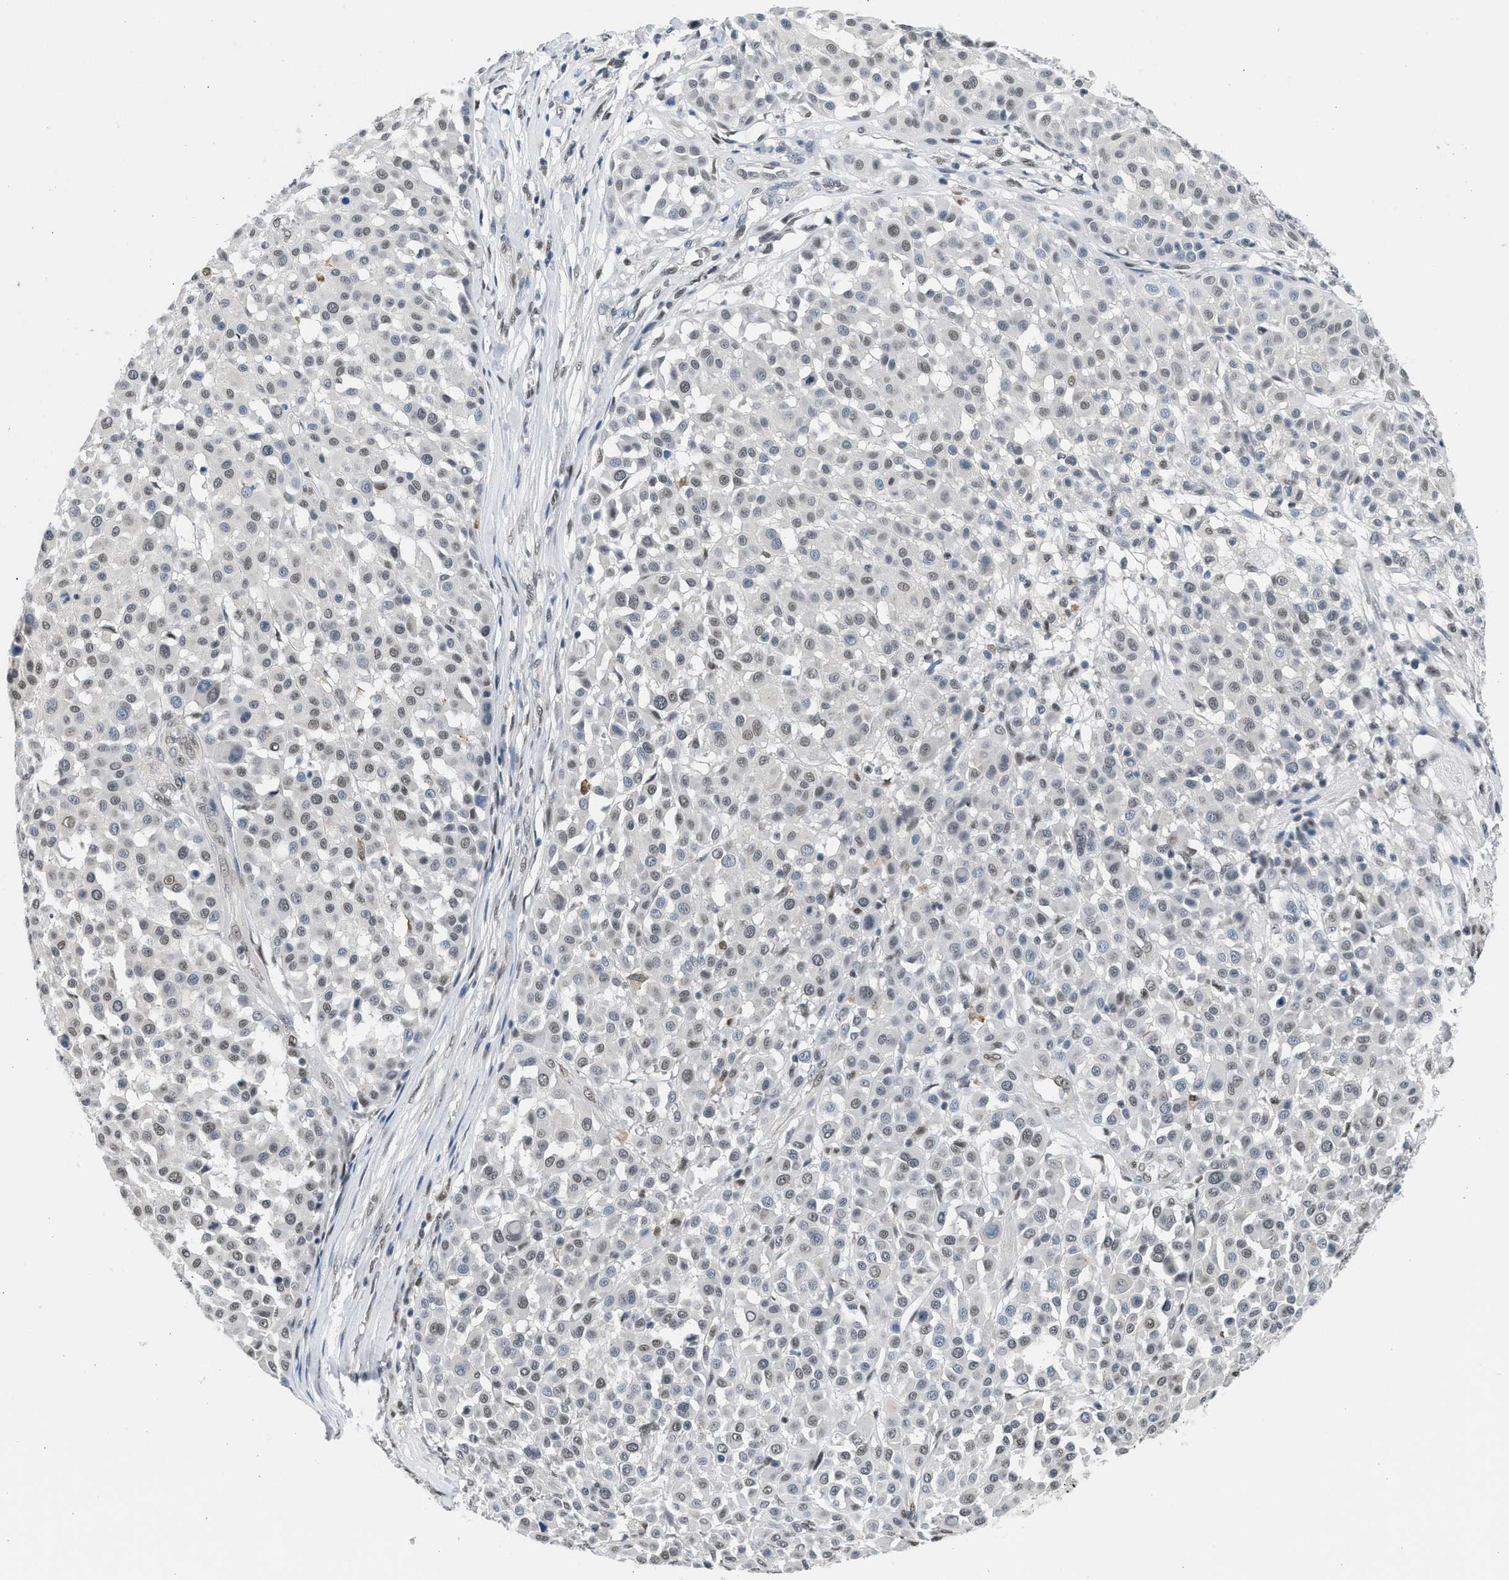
{"staining": {"intensity": "weak", "quantity": "25%-75%", "location": "nuclear"}, "tissue": "melanoma", "cell_type": "Tumor cells", "image_type": "cancer", "snomed": [{"axis": "morphology", "description": "Malignant melanoma, Metastatic site"}, {"axis": "topography", "description": "Soft tissue"}], "caption": "Tumor cells reveal weak nuclear expression in approximately 25%-75% of cells in malignant melanoma (metastatic site).", "gene": "HIPK1", "patient": {"sex": "male", "age": 41}}